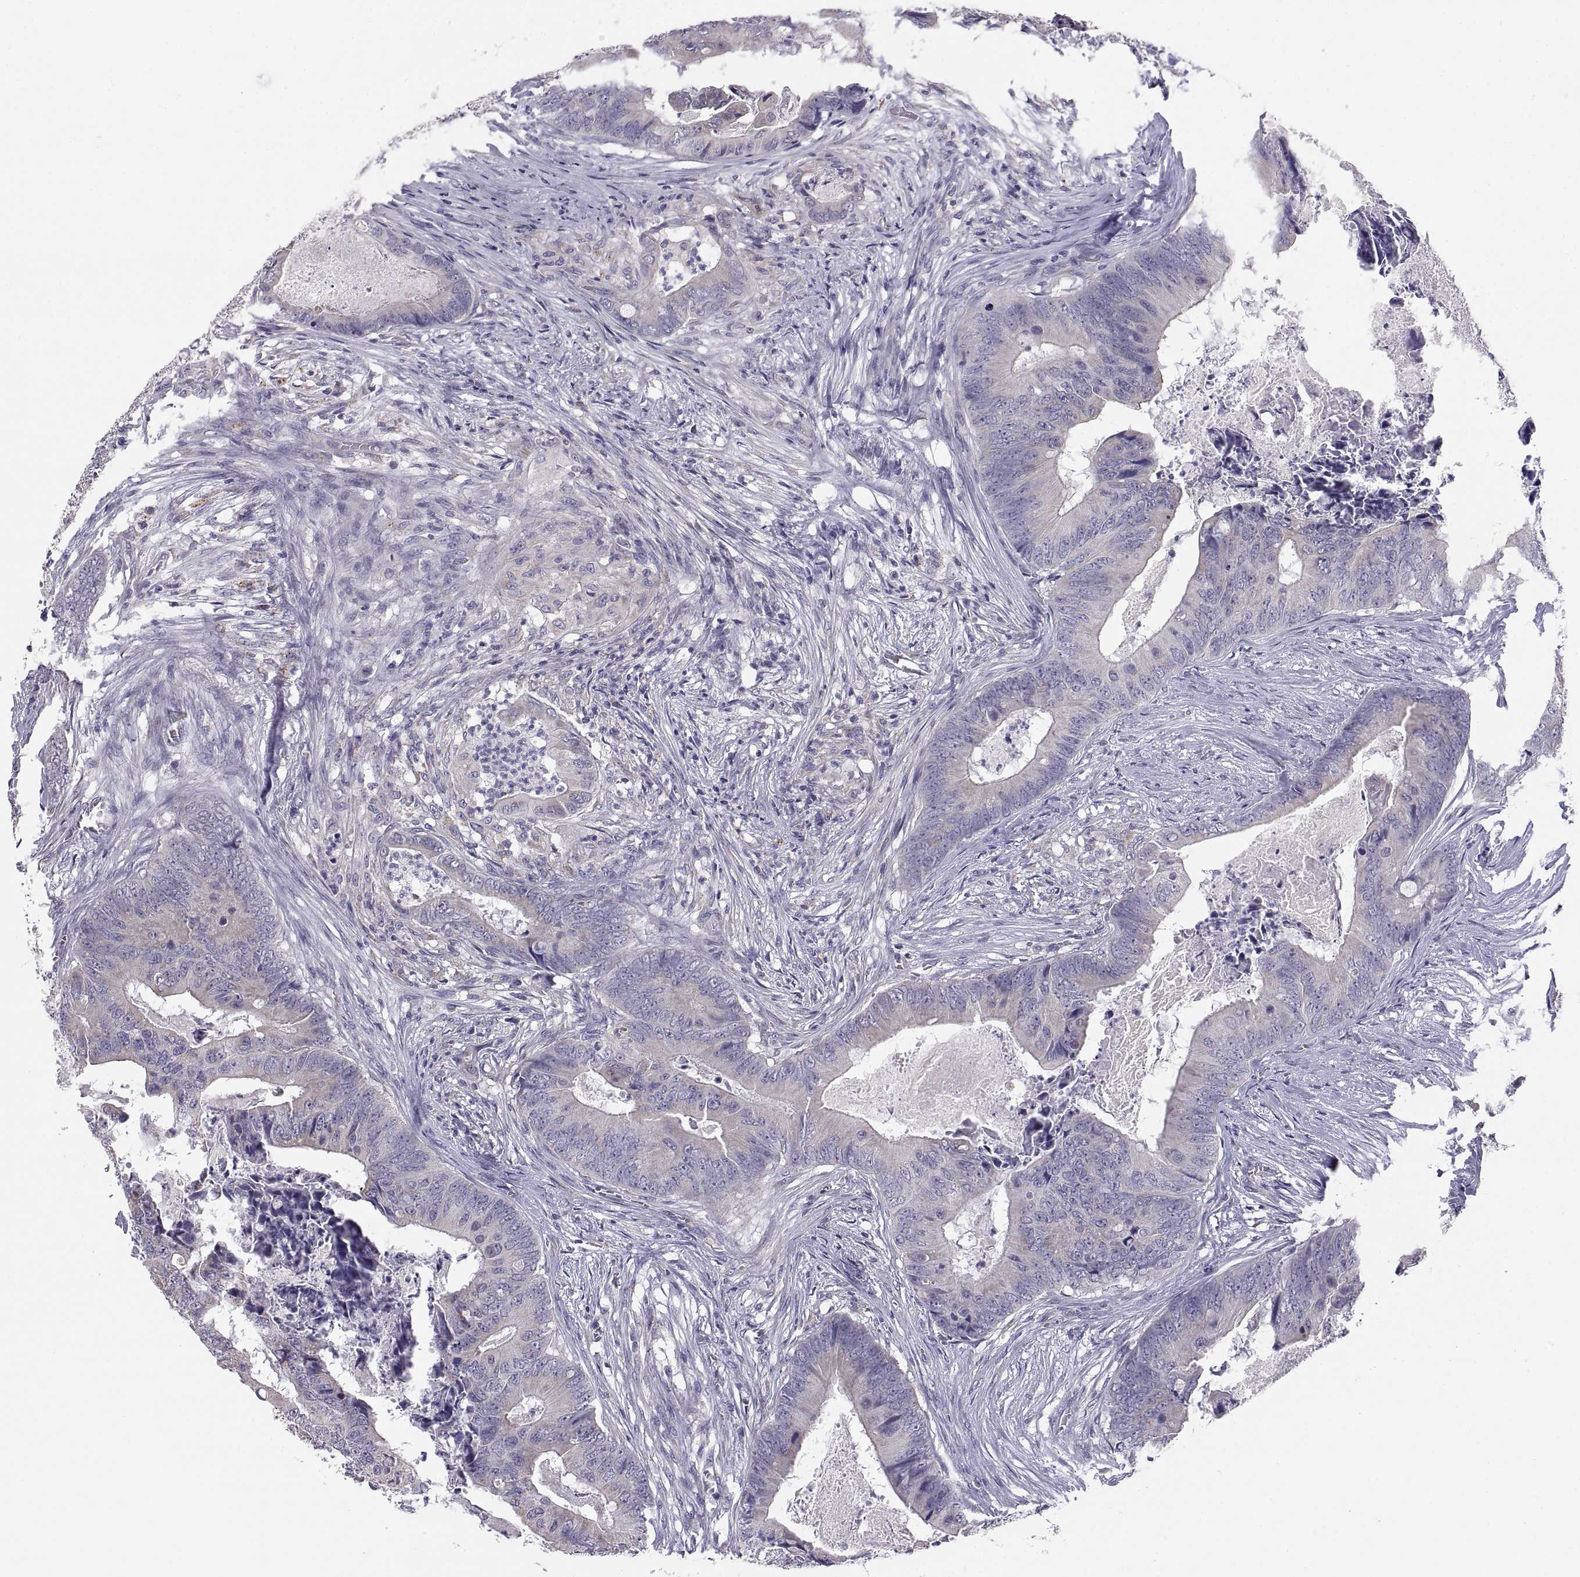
{"staining": {"intensity": "negative", "quantity": "none", "location": "none"}, "tissue": "colorectal cancer", "cell_type": "Tumor cells", "image_type": "cancer", "snomed": [{"axis": "morphology", "description": "Adenocarcinoma, NOS"}, {"axis": "topography", "description": "Colon"}], "caption": "High magnification brightfield microscopy of colorectal adenocarcinoma stained with DAB (brown) and counterstained with hematoxylin (blue): tumor cells show no significant expression. (DAB immunohistochemistry (IHC) with hematoxylin counter stain).", "gene": "TNNC1", "patient": {"sex": "male", "age": 84}}